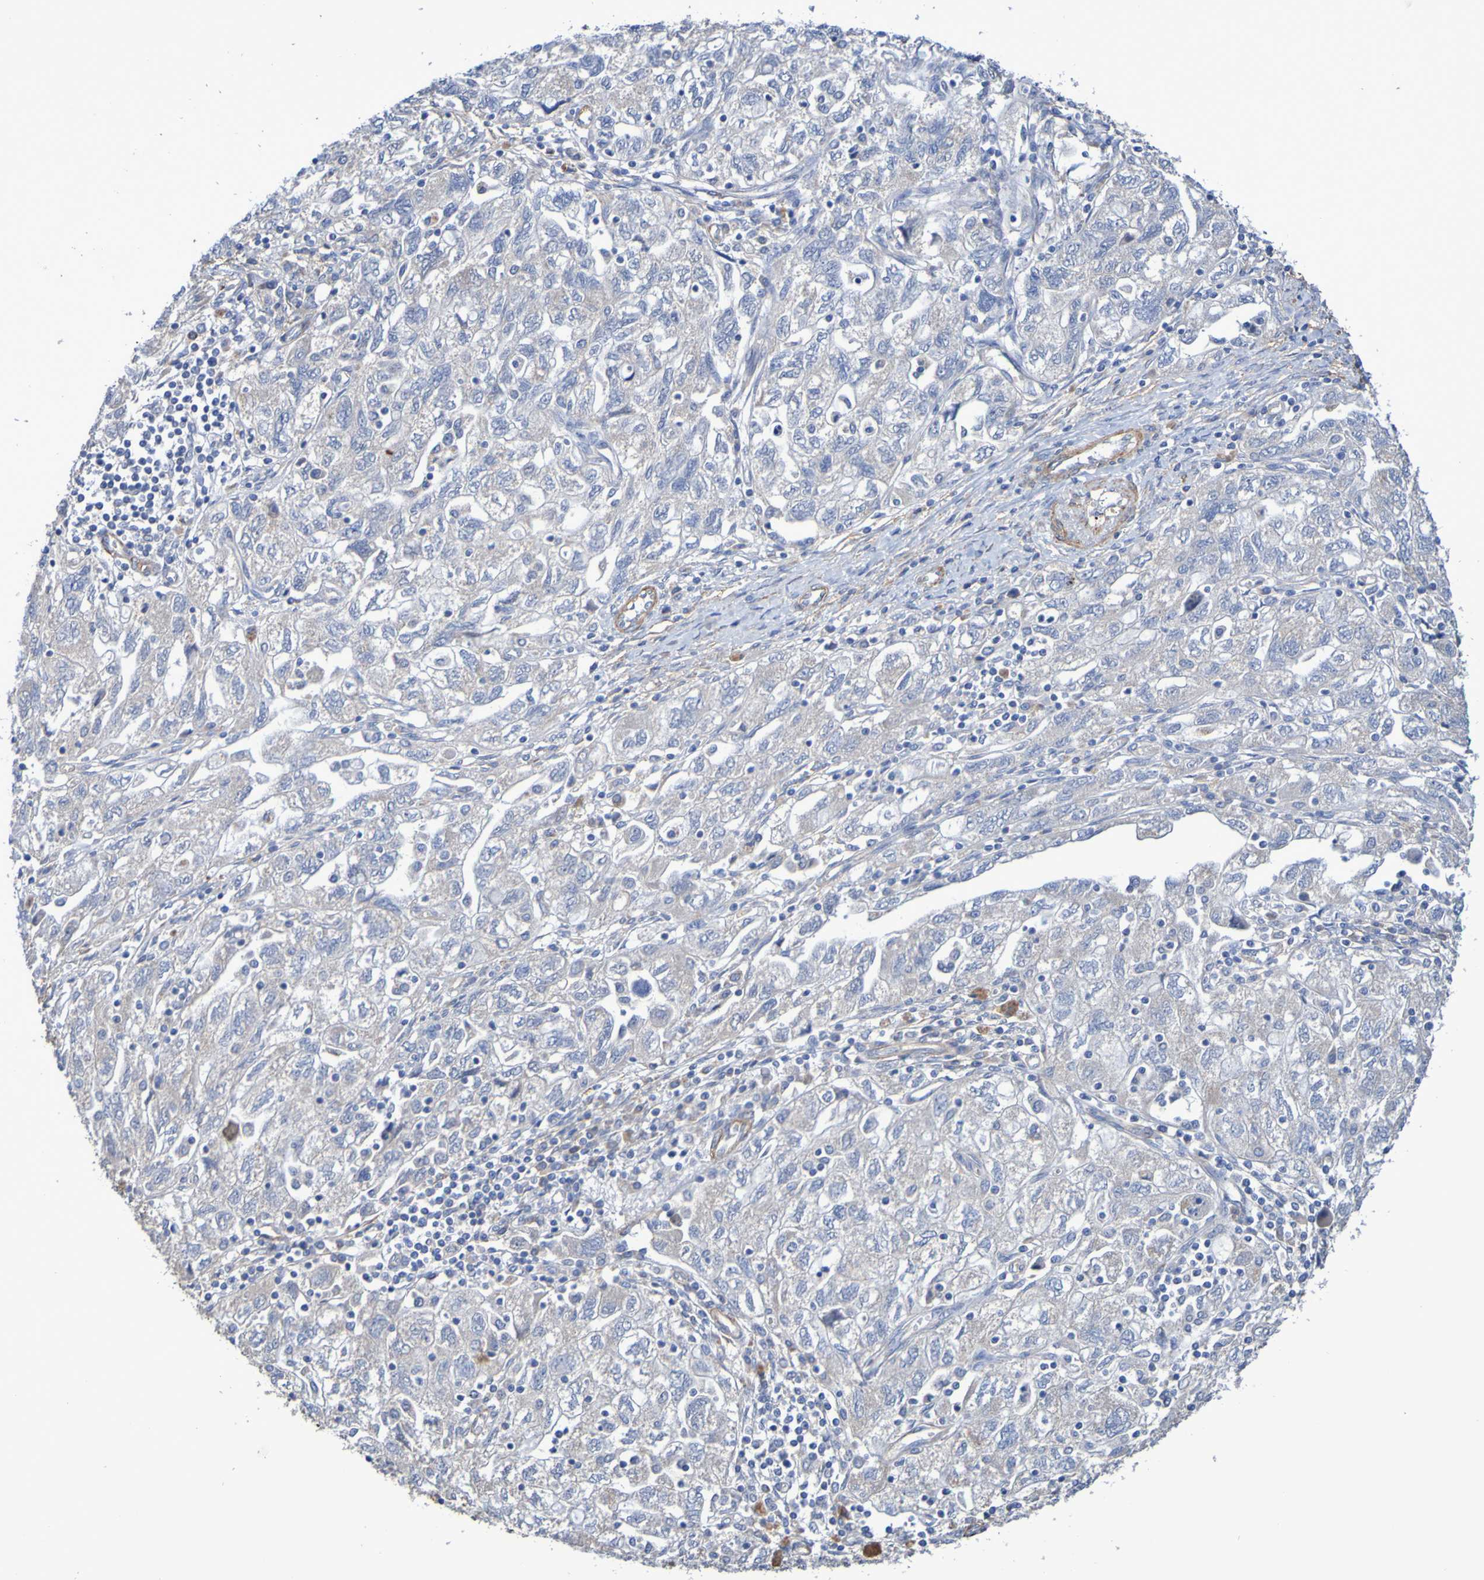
{"staining": {"intensity": "negative", "quantity": "none", "location": "none"}, "tissue": "ovarian cancer", "cell_type": "Tumor cells", "image_type": "cancer", "snomed": [{"axis": "morphology", "description": "Carcinoma, NOS"}, {"axis": "morphology", "description": "Cystadenocarcinoma, serous, NOS"}, {"axis": "topography", "description": "Ovary"}], "caption": "There is no significant expression in tumor cells of ovarian carcinoma. (Stains: DAB (3,3'-diaminobenzidine) immunohistochemistry with hematoxylin counter stain, Microscopy: brightfield microscopy at high magnification).", "gene": "SRPRB", "patient": {"sex": "female", "age": 69}}